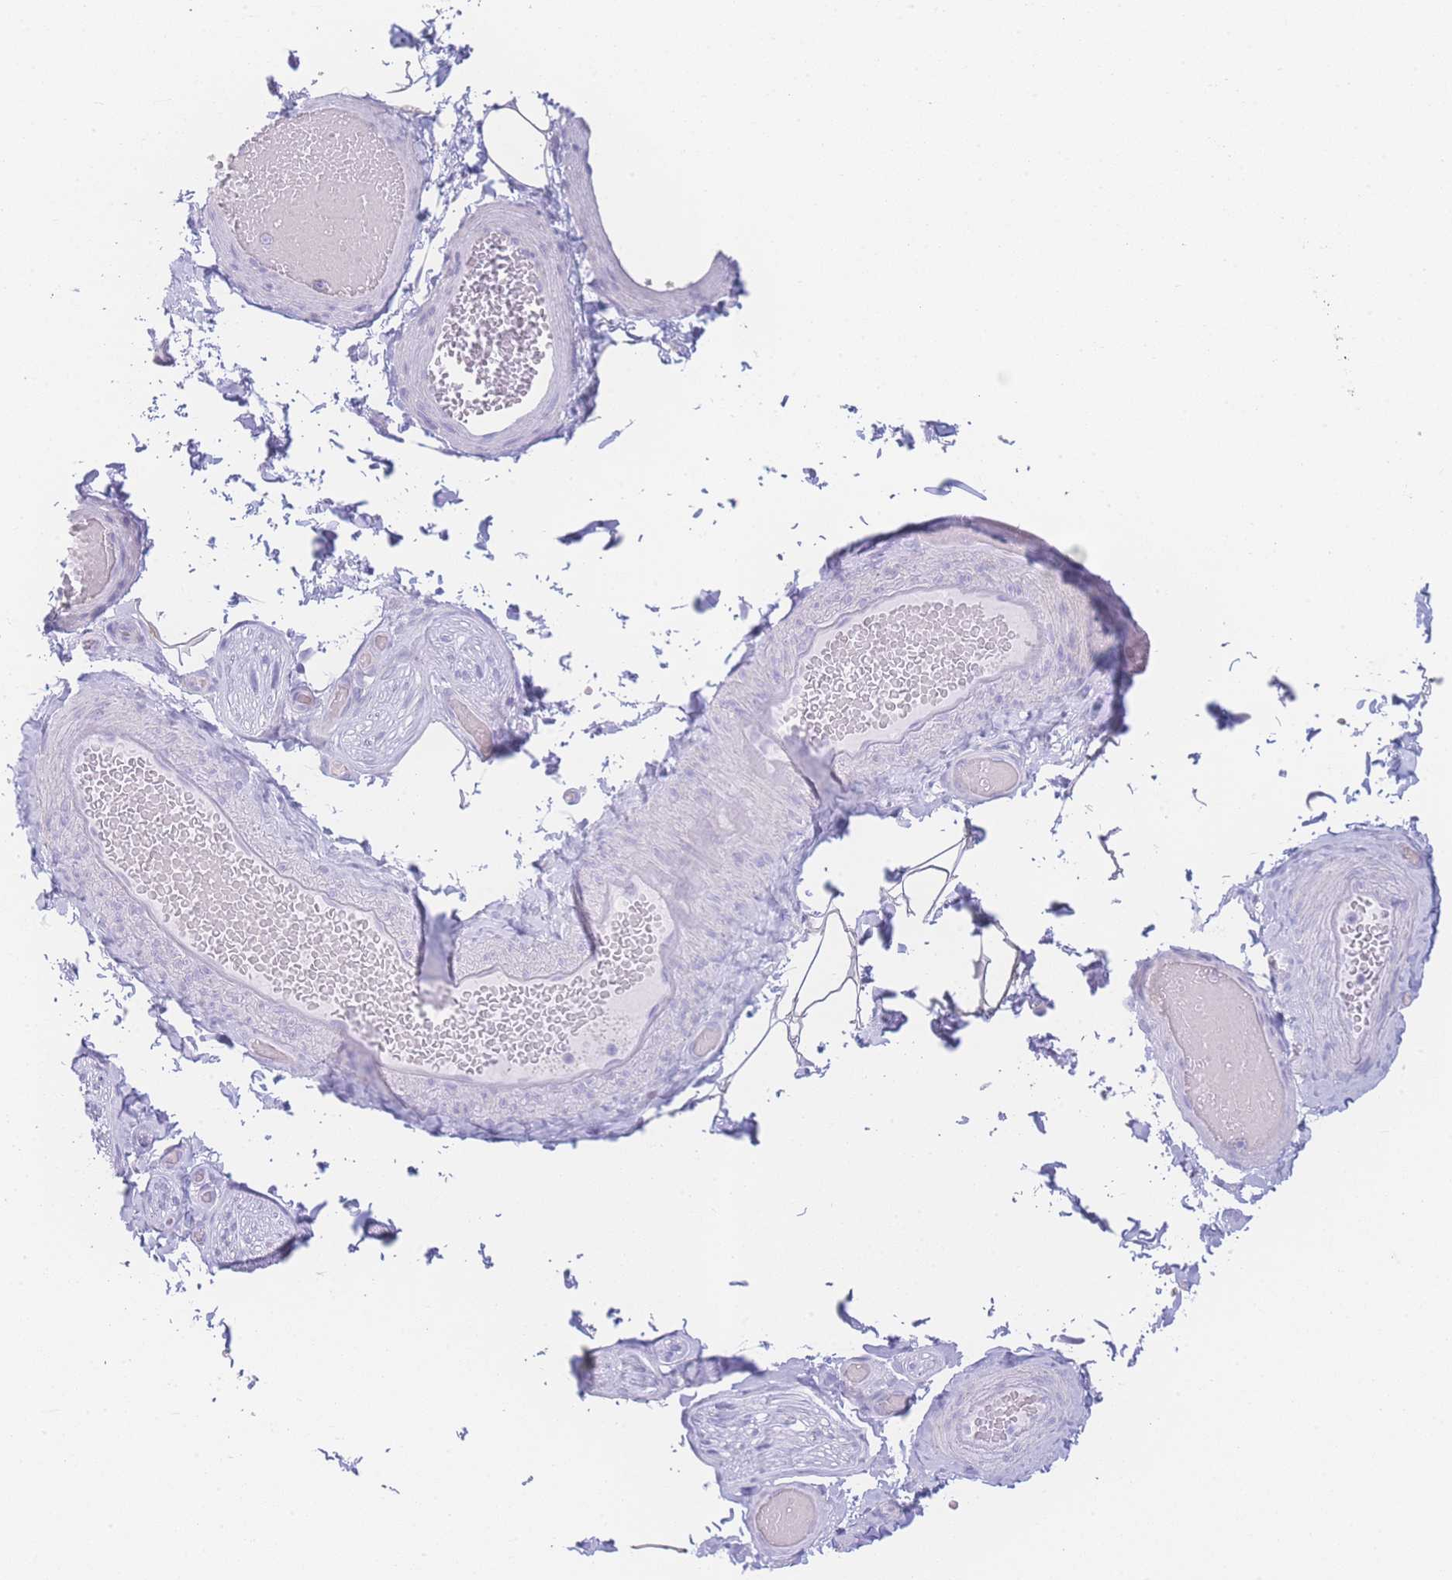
{"staining": {"intensity": "negative", "quantity": "none", "location": "none"}, "tissue": "adipose tissue", "cell_type": "Adipocytes", "image_type": "normal", "snomed": [{"axis": "morphology", "description": "Normal tissue, NOS"}, {"axis": "topography", "description": "Soft tissue"}, {"axis": "topography", "description": "Vascular tissue"}, {"axis": "topography", "description": "Peripheral nerve tissue"}], "caption": "Human adipose tissue stained for a protein using immunohistochemistry reveals no staining in adipocytes.", "gene": "NBEAL1", "patient": {"sex": "male", "age": 32}}